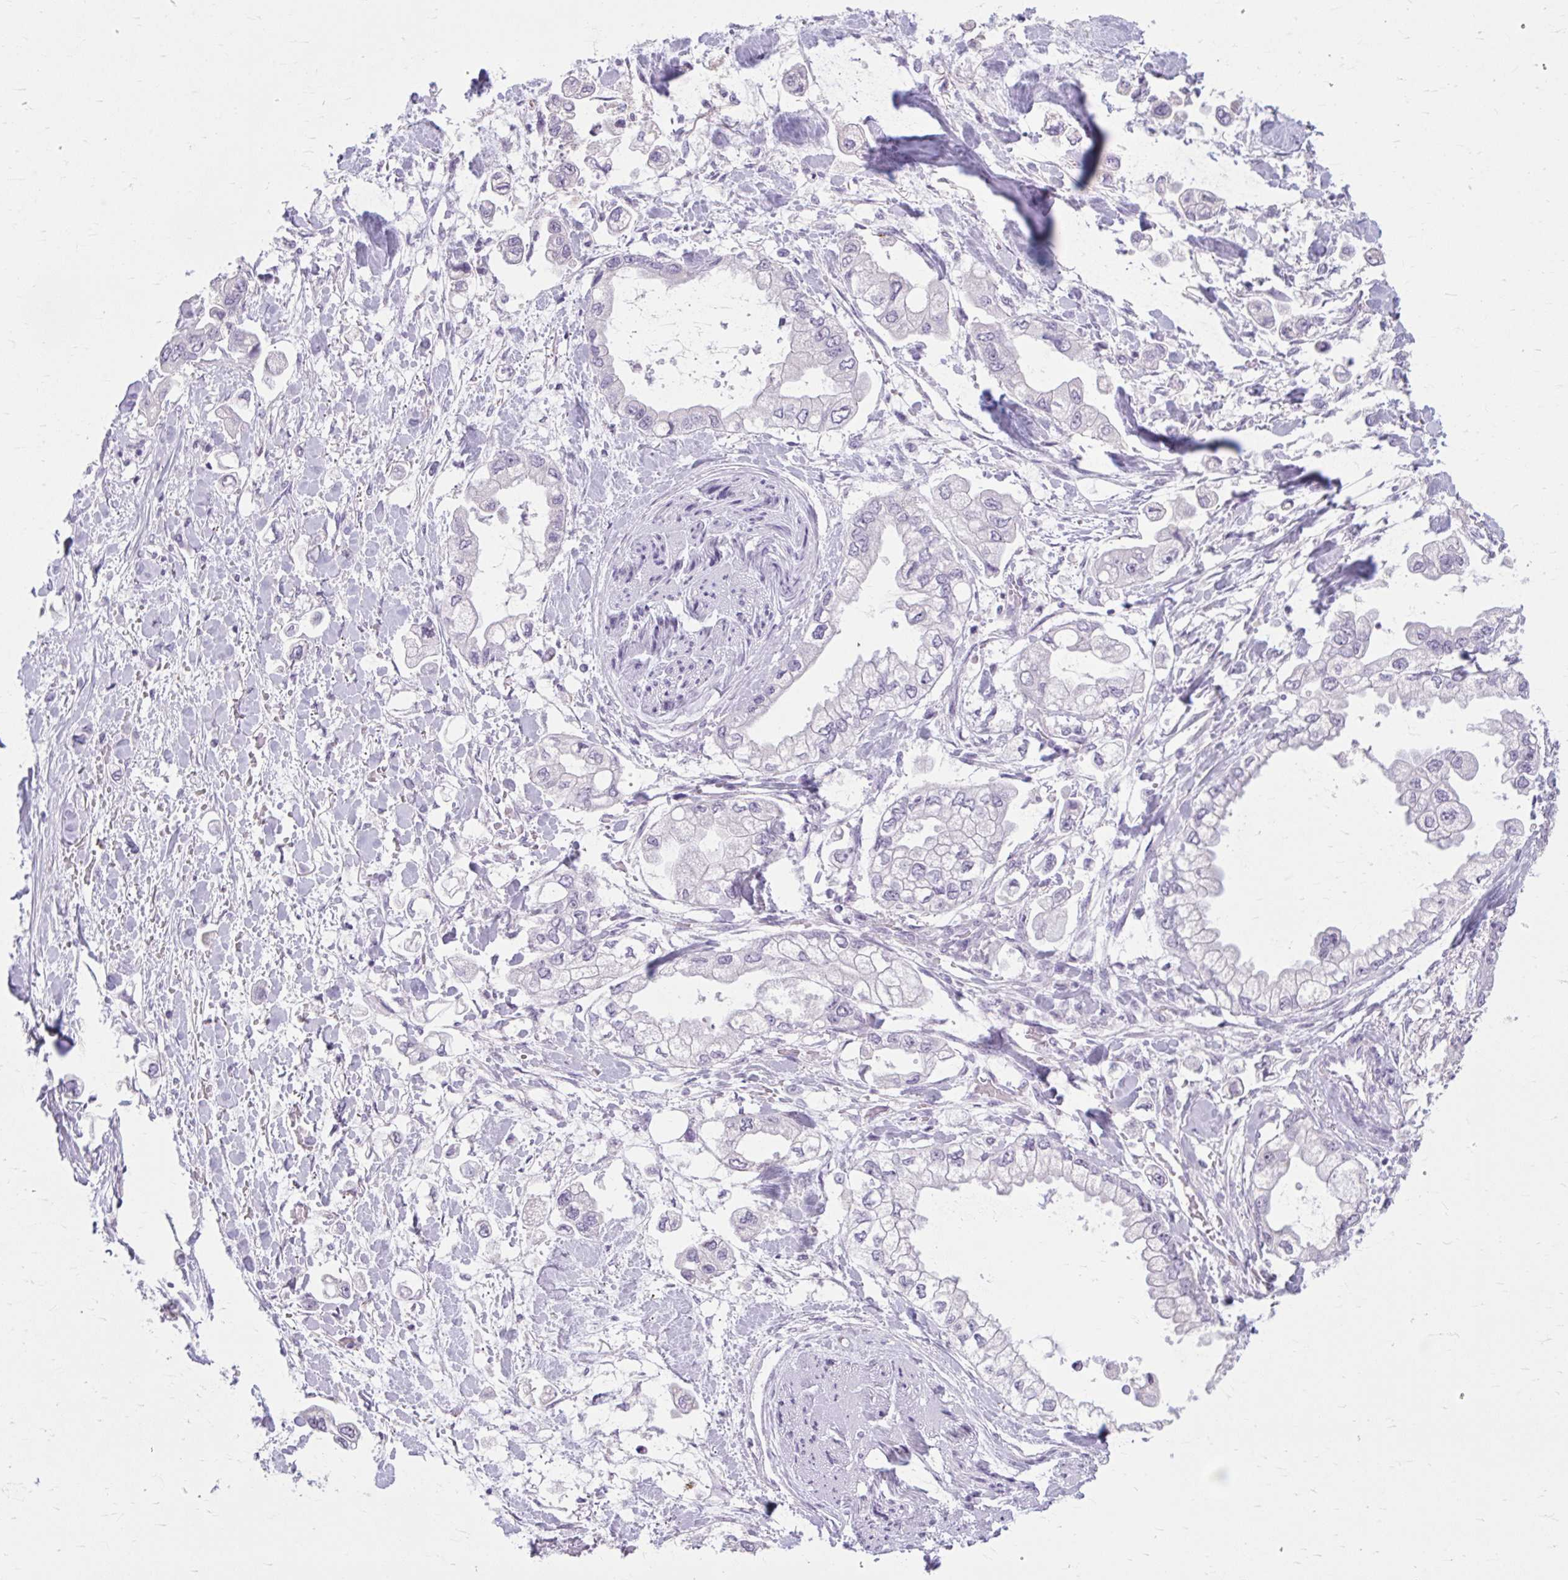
{"staining": {"intensity": "negative", "quantity": "none", "location": "none"}, "tissue": "stomach cancer", "cell_type": "Tumor cells", "image_type": "cancer", "snomed": [{"axis": "morphology", "description": "Adenocarcinoma, NOS"}, {"axis": "topography", "description": "Stomach"}], "caption": "The micrograph displays no staining of tumor cells in adenocarcinoma (stomach). Brightfield microscopy of immunohistochemistry stained with DAB (3,3'-diaminobenzidine) (brown) and hematoxylin (blue), captured at high magnification.", "gene": "OR4B1", "patient": {"sex": "male", "age": 62}}